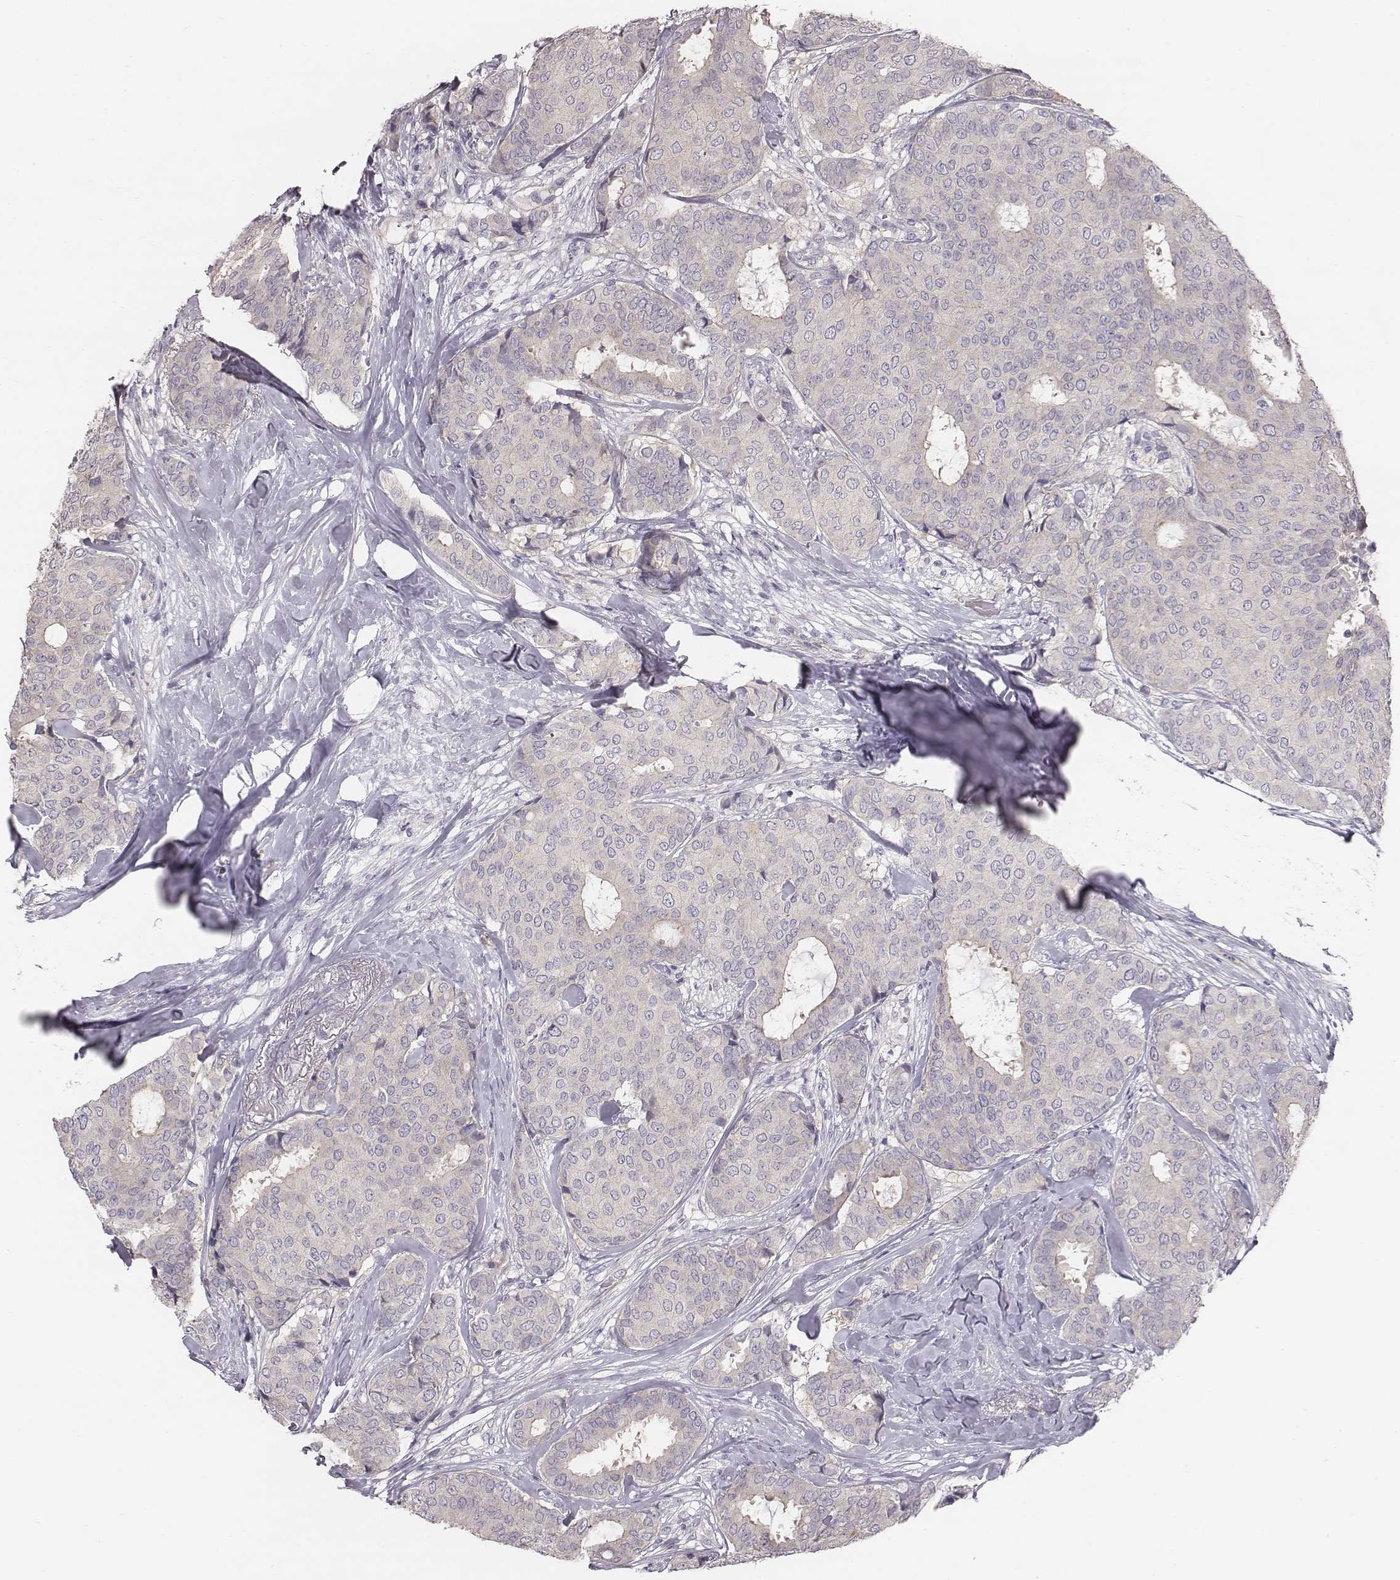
{"staining": {"intensity": "negative", "quantity": "none", "location": "none"}, "tissue": "breast cancer", "cell_type": "Tumor cells", "image_type": "cancer", "snomed": [{"axis": "morphology", "description": "Duct carcinoma"}, {"axis": "topography", "description": "Breast"}], "caption": "This is an immunohistochemistry histopathology image of breast infiltrating ductal carcinoma. There is no staining in tumor cells.", "gene": "PRKCZ", "patient": {"sex": "female", "age": 75}}